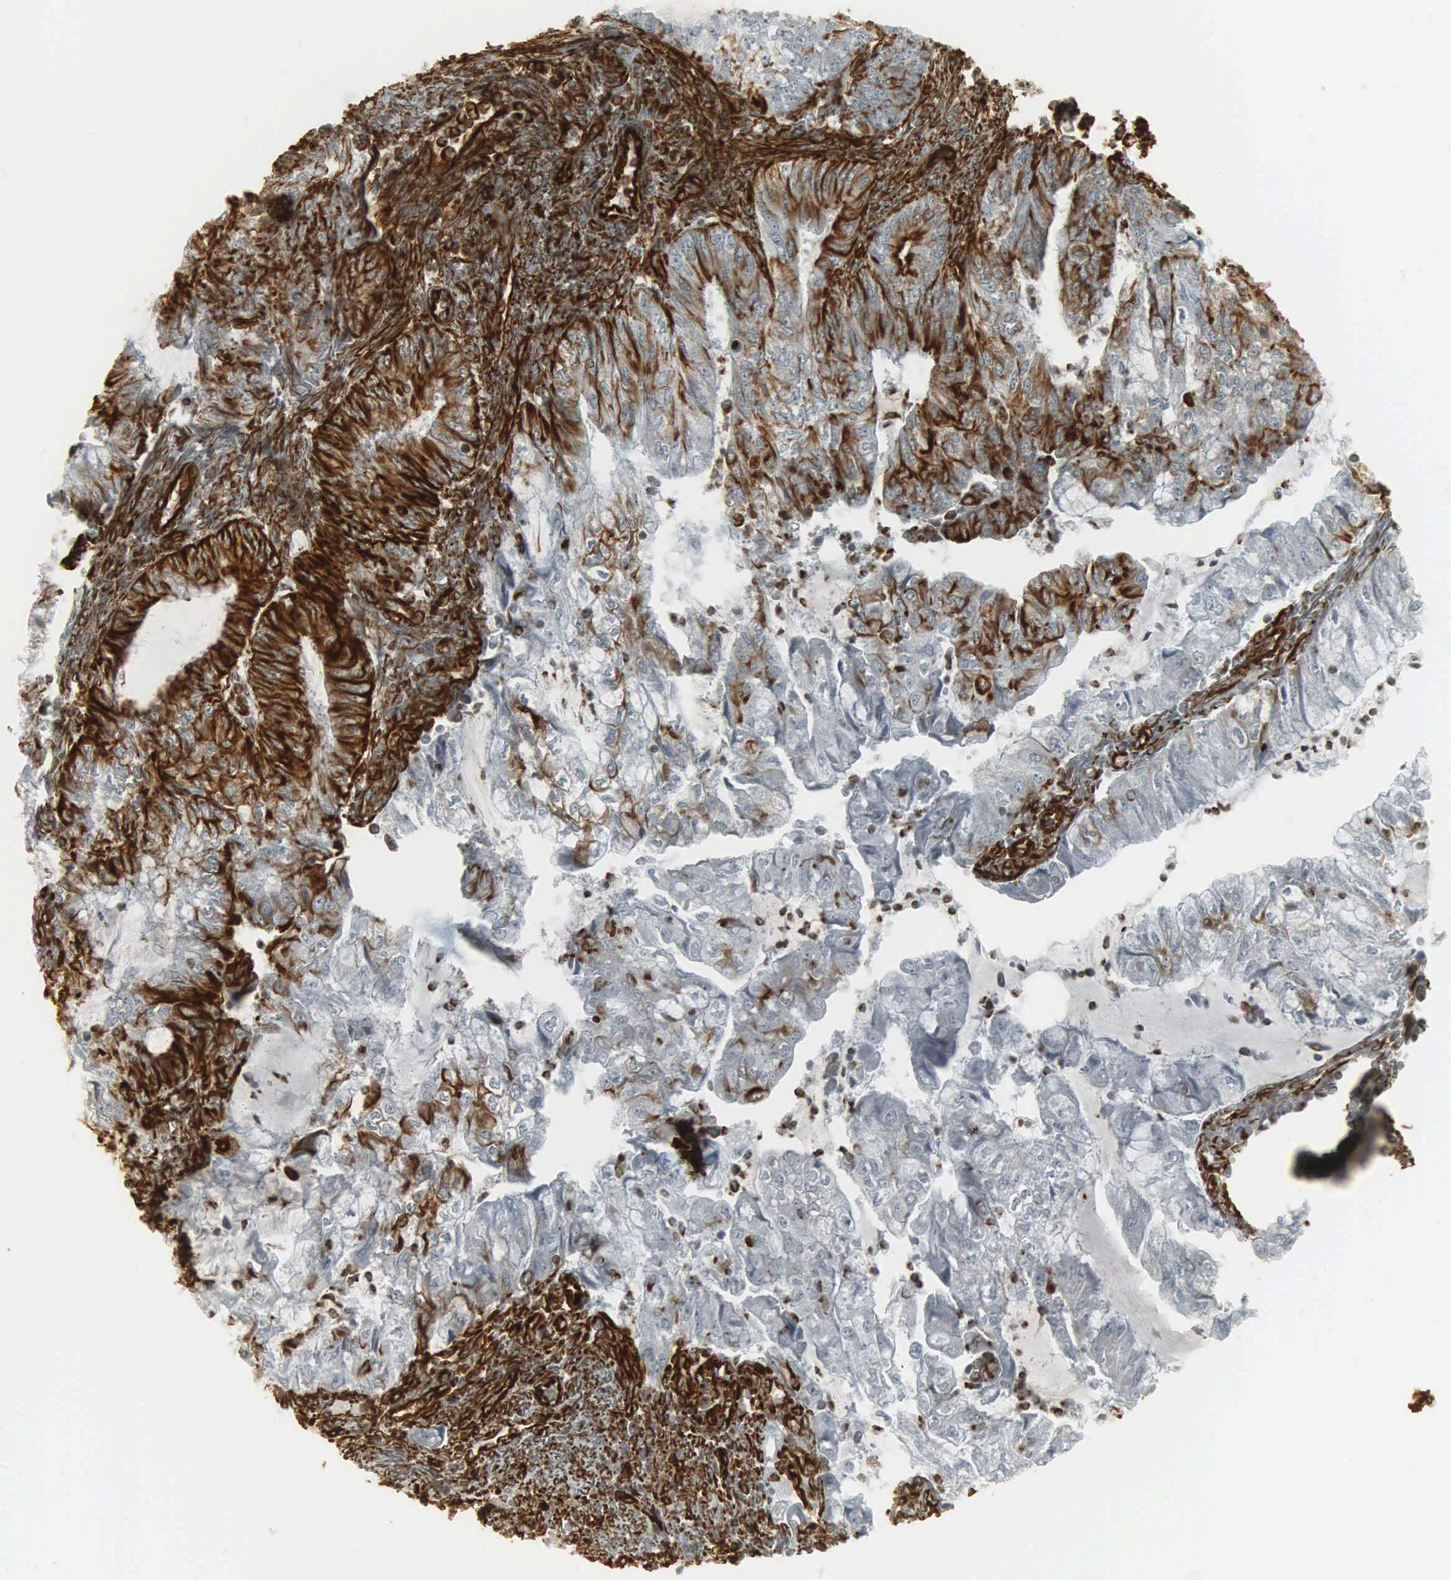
{"staining": {"intensity": "strong", "quantity": "25%-75%", "location": "cytoplasmic/membranous"}, "tissue": "endometrial cancer", "cell_type": "Tumor cells", "image_type": "cancer", "snomed": [{"axis": "morphology", "description": "Adenocarcinoma, NOS"}, {"axis": "topography", "description": "Endometrium"}], "caption": "DAB (3,3'-diaminobenzidine) immunohistochemical staining of human endometrial cancer (adenocarcinoma) displays strong cytoplasmic/membranous protein expression in about 25%-75% of tumor cells.", "gene": "VIM", "patient": {"sex": "female", "age": 75}}